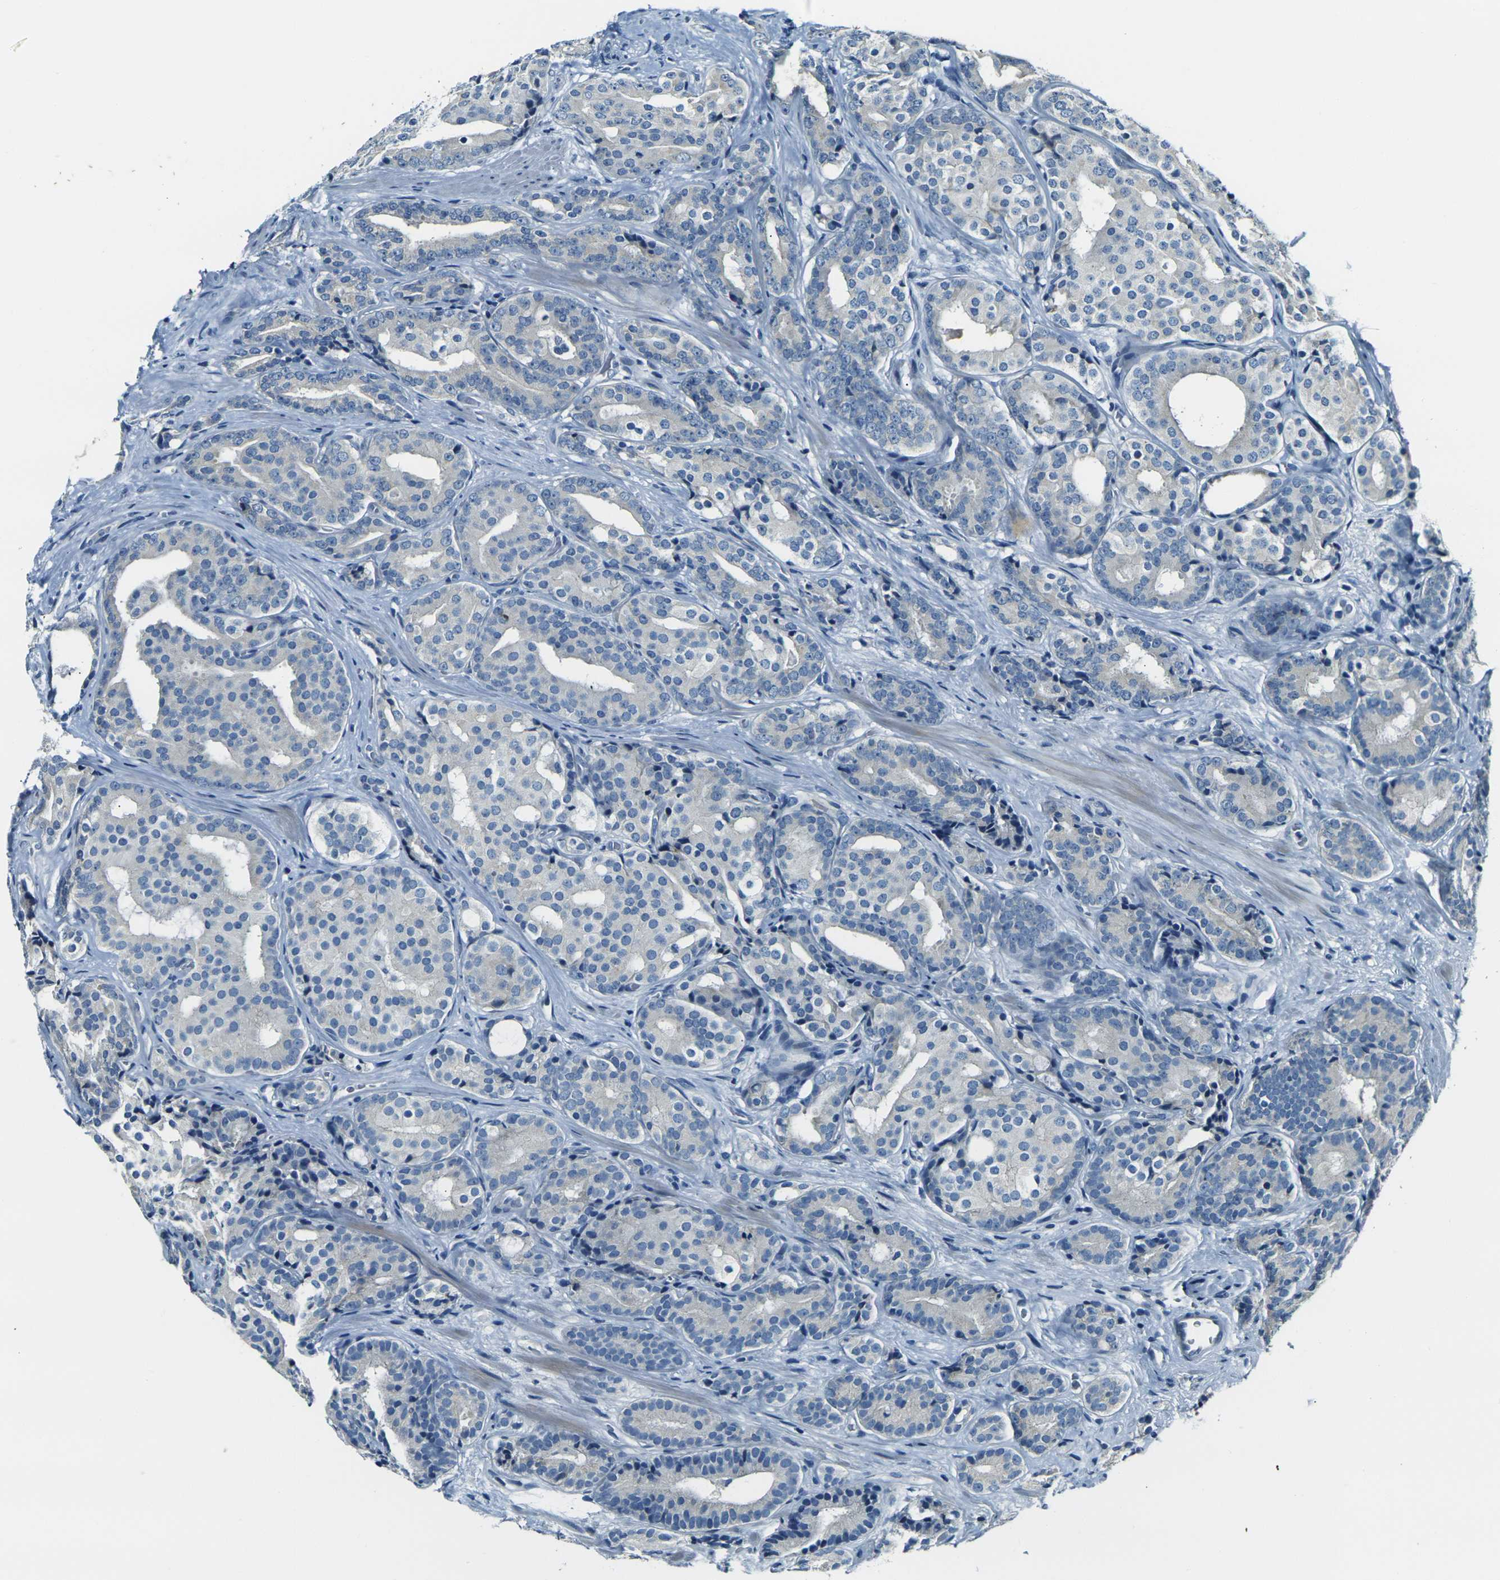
{"staining": {"intensity": "negative", "quantity": "none", "location": "none"}, "tissue": "prostate cancer", "cell_type": "Tumor cells", "image_type": "cancer", "snomed": [{"axis": "morphology", "description": "Adenocarcinoma, High grade"}, {"axis": "topography", "description": "Prostate"}], "caption": "High magnification brightfield microscopy of prostate cancer stained with DAB (brown) and counterstained with hematoxylin (blue): tumor cells show no significant positivity.", "gene": "SHISAL2B", "patient": {"sex": "male", "age": 71}}